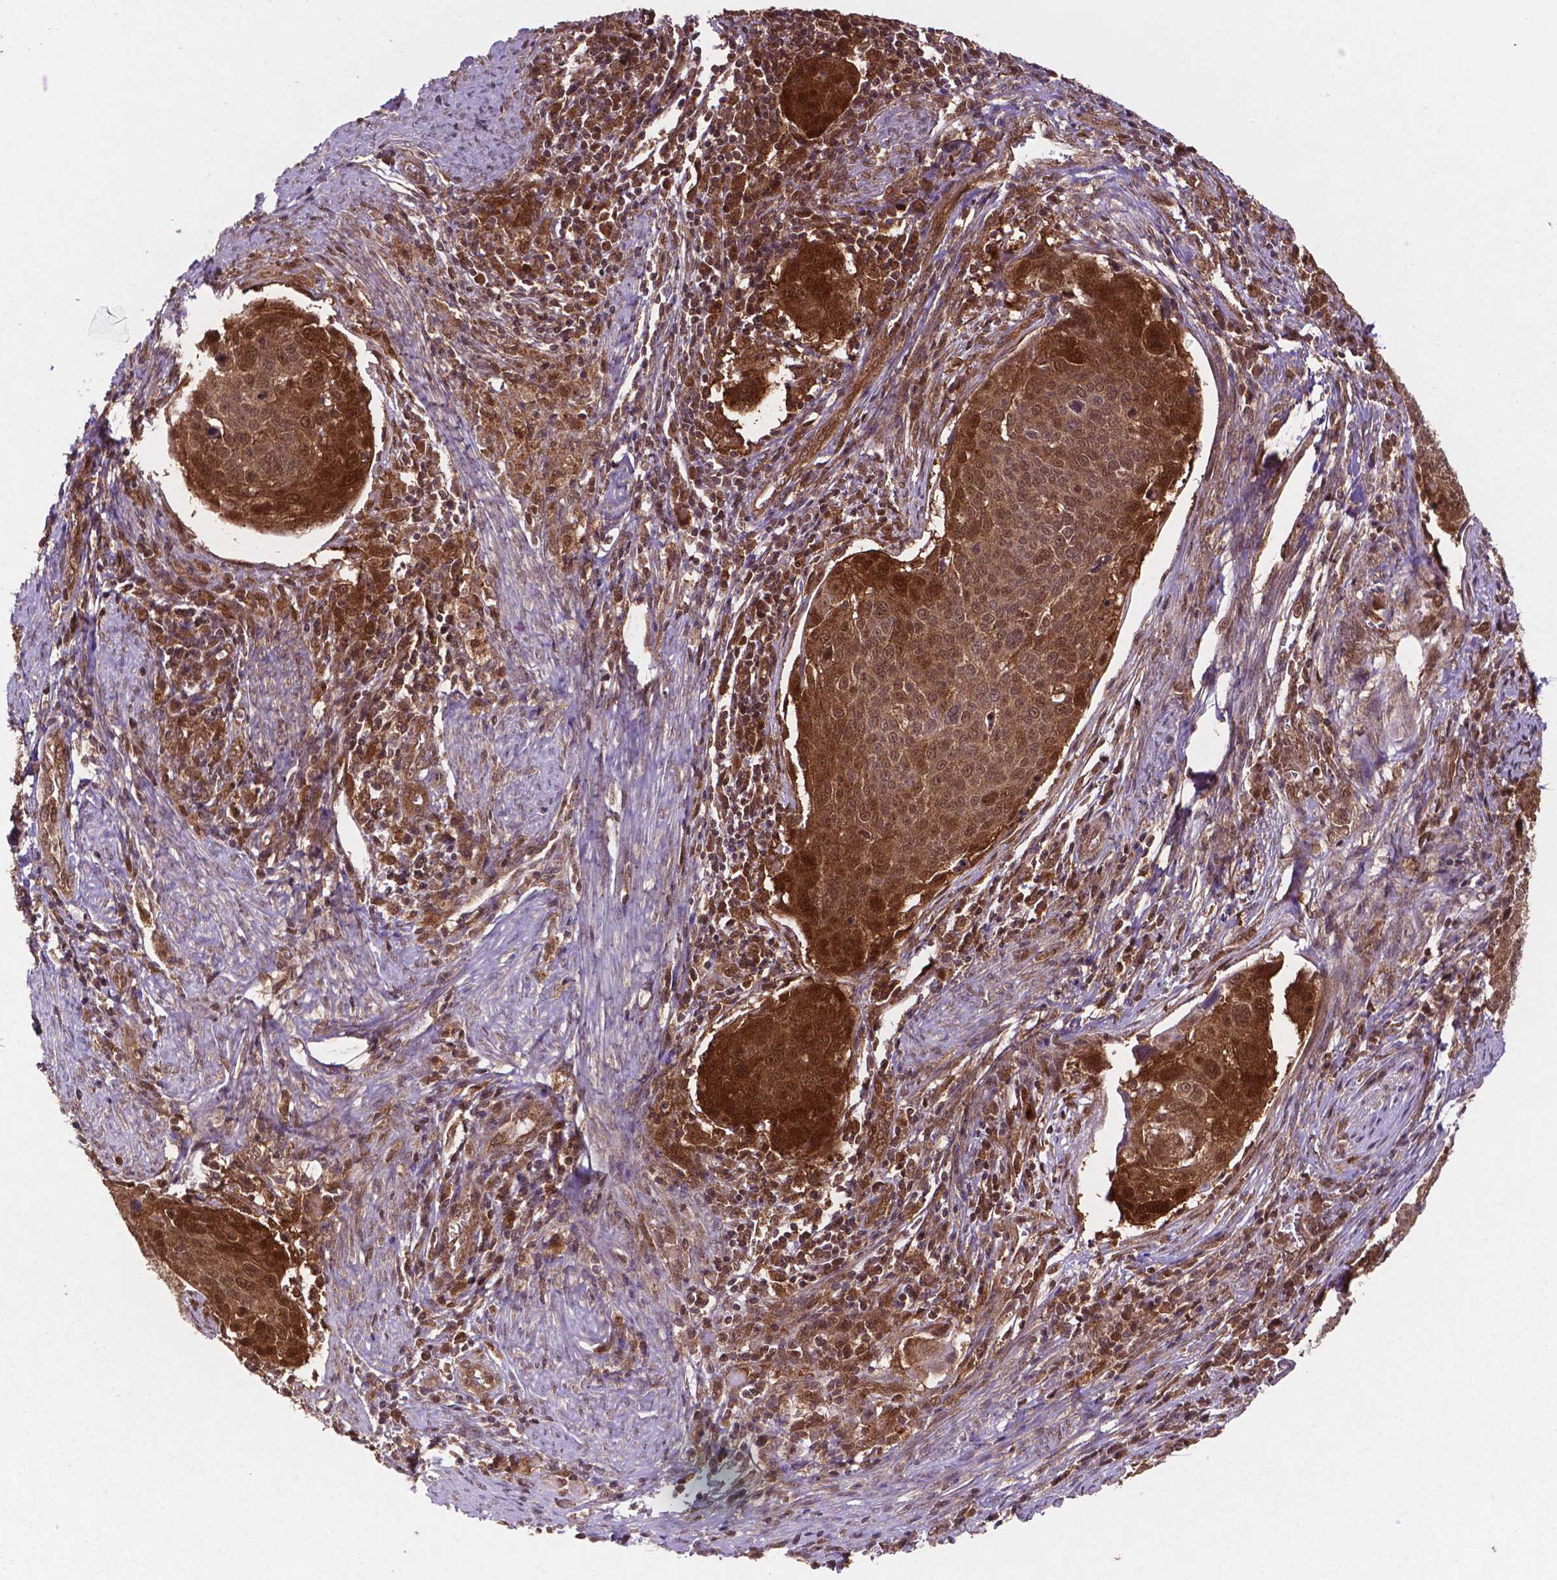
{"staining": {"intensity": "moderate", "quantity": ">75%", "location": "cytoplasmic/membranous,nuclear"}, "tissue": "cervical cancer", "cell_type": "Tumor cells", "image_type": "cancer", "snomed": [{"axis": "morphology", "description": "Squamous cell carcinoma, NOS"}, {"axis": "topography", "description": "Cervix"}], "caption": "Immunohistochemistry of cervical cancer demonstrates medium levels of moderate cytoplasmic/membranous and nuclear staining in approximately >75% of tumor cells.", "gene": "UBE2L6", "patient": {"sex": "female", "age": 39}}